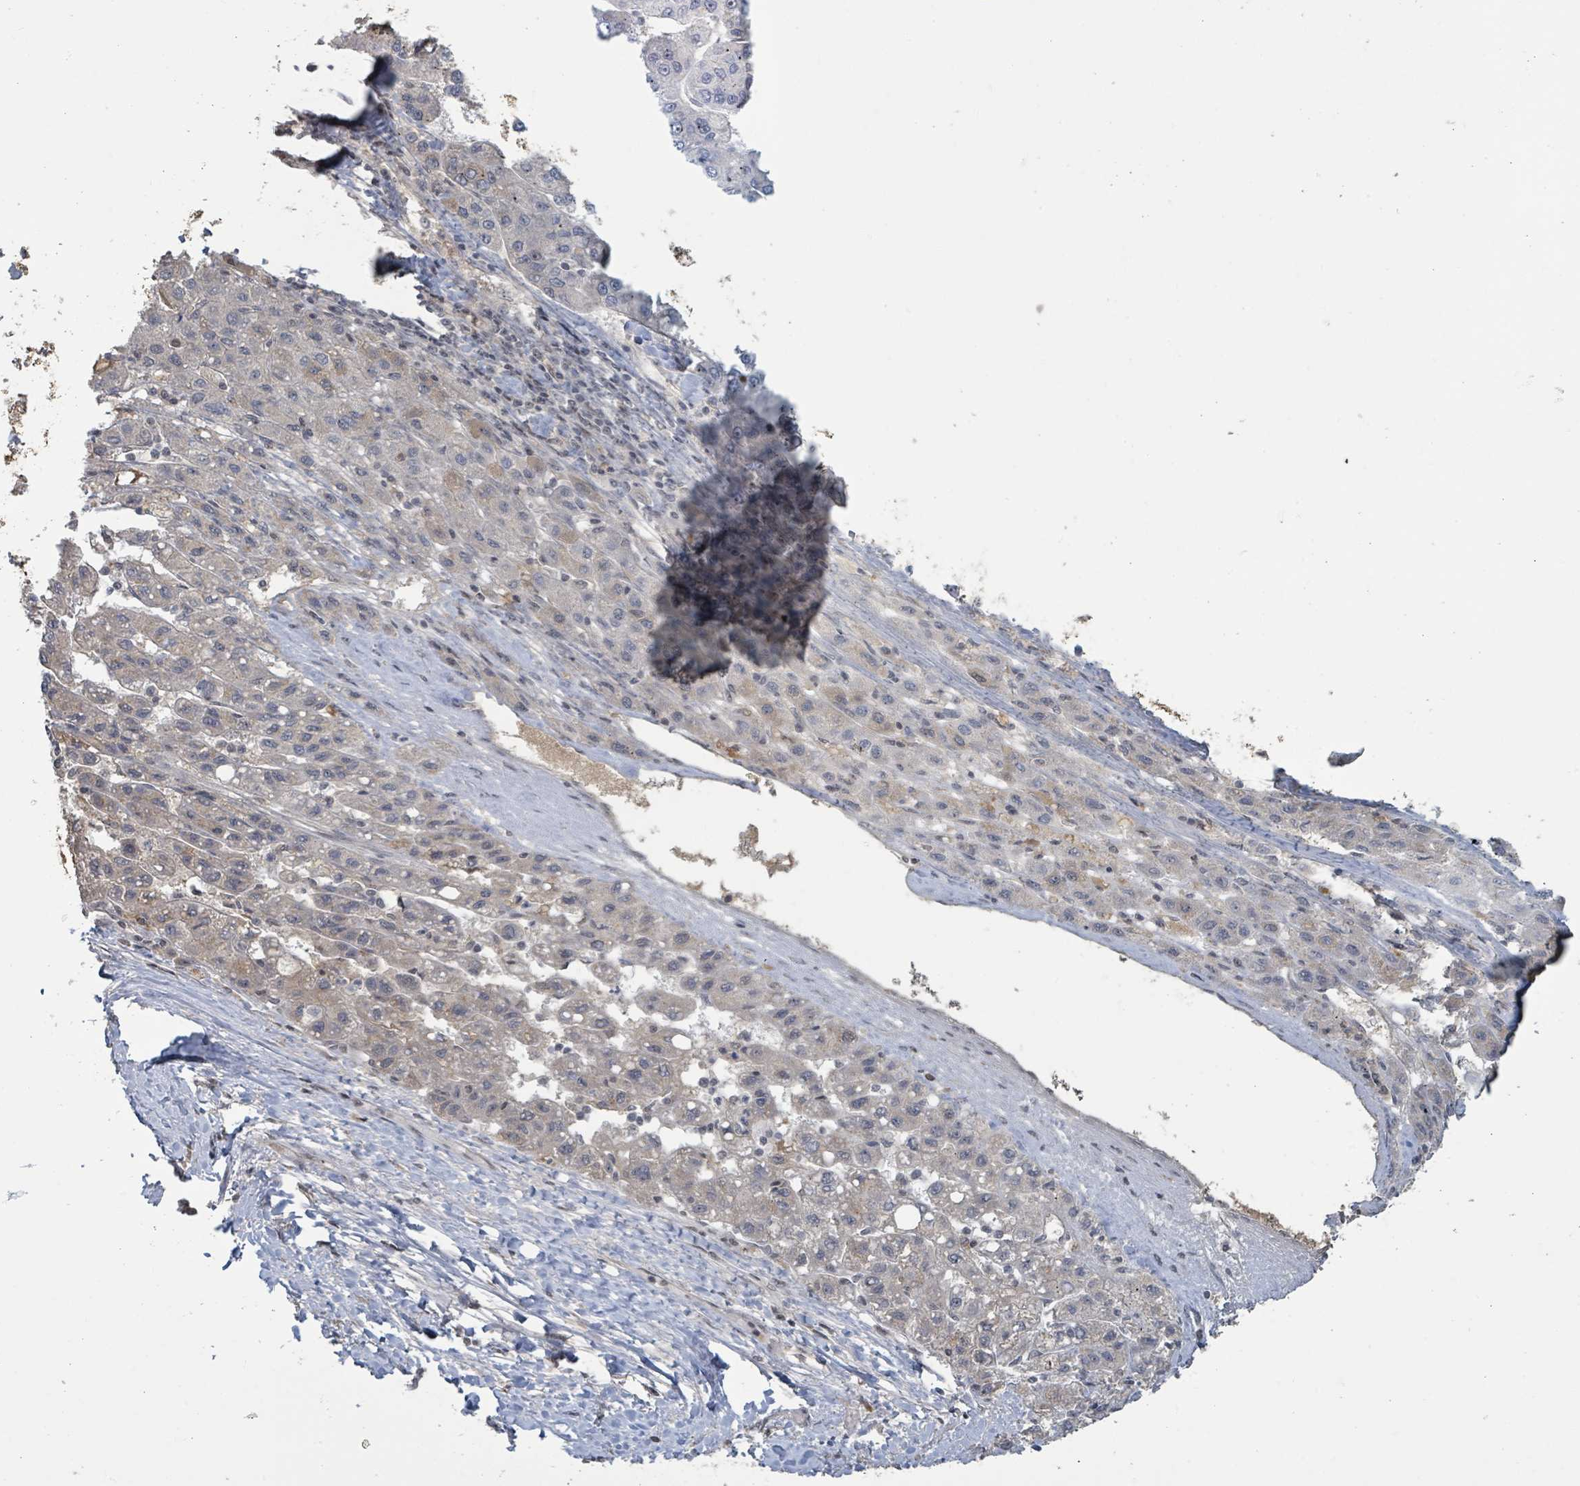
{"staining": {"intensity": "negative", "quantity": "none", "location": "none"}, "tissue": "liver cancer", "cell_type": "Tumor cells", "image_type": "cancer", "snomed": [{"axis": "morphology", "description": "Carcinoma, Hepatocellular, NOS"}, {"axis": "topography", "description": "Liver"}], "caption": "DAB immunohistochemical staining of human liver cancer displays no significant staining in tumor cells.", "gene": "ZBTB14", "patient": {"sex": "female", "age": 82}}